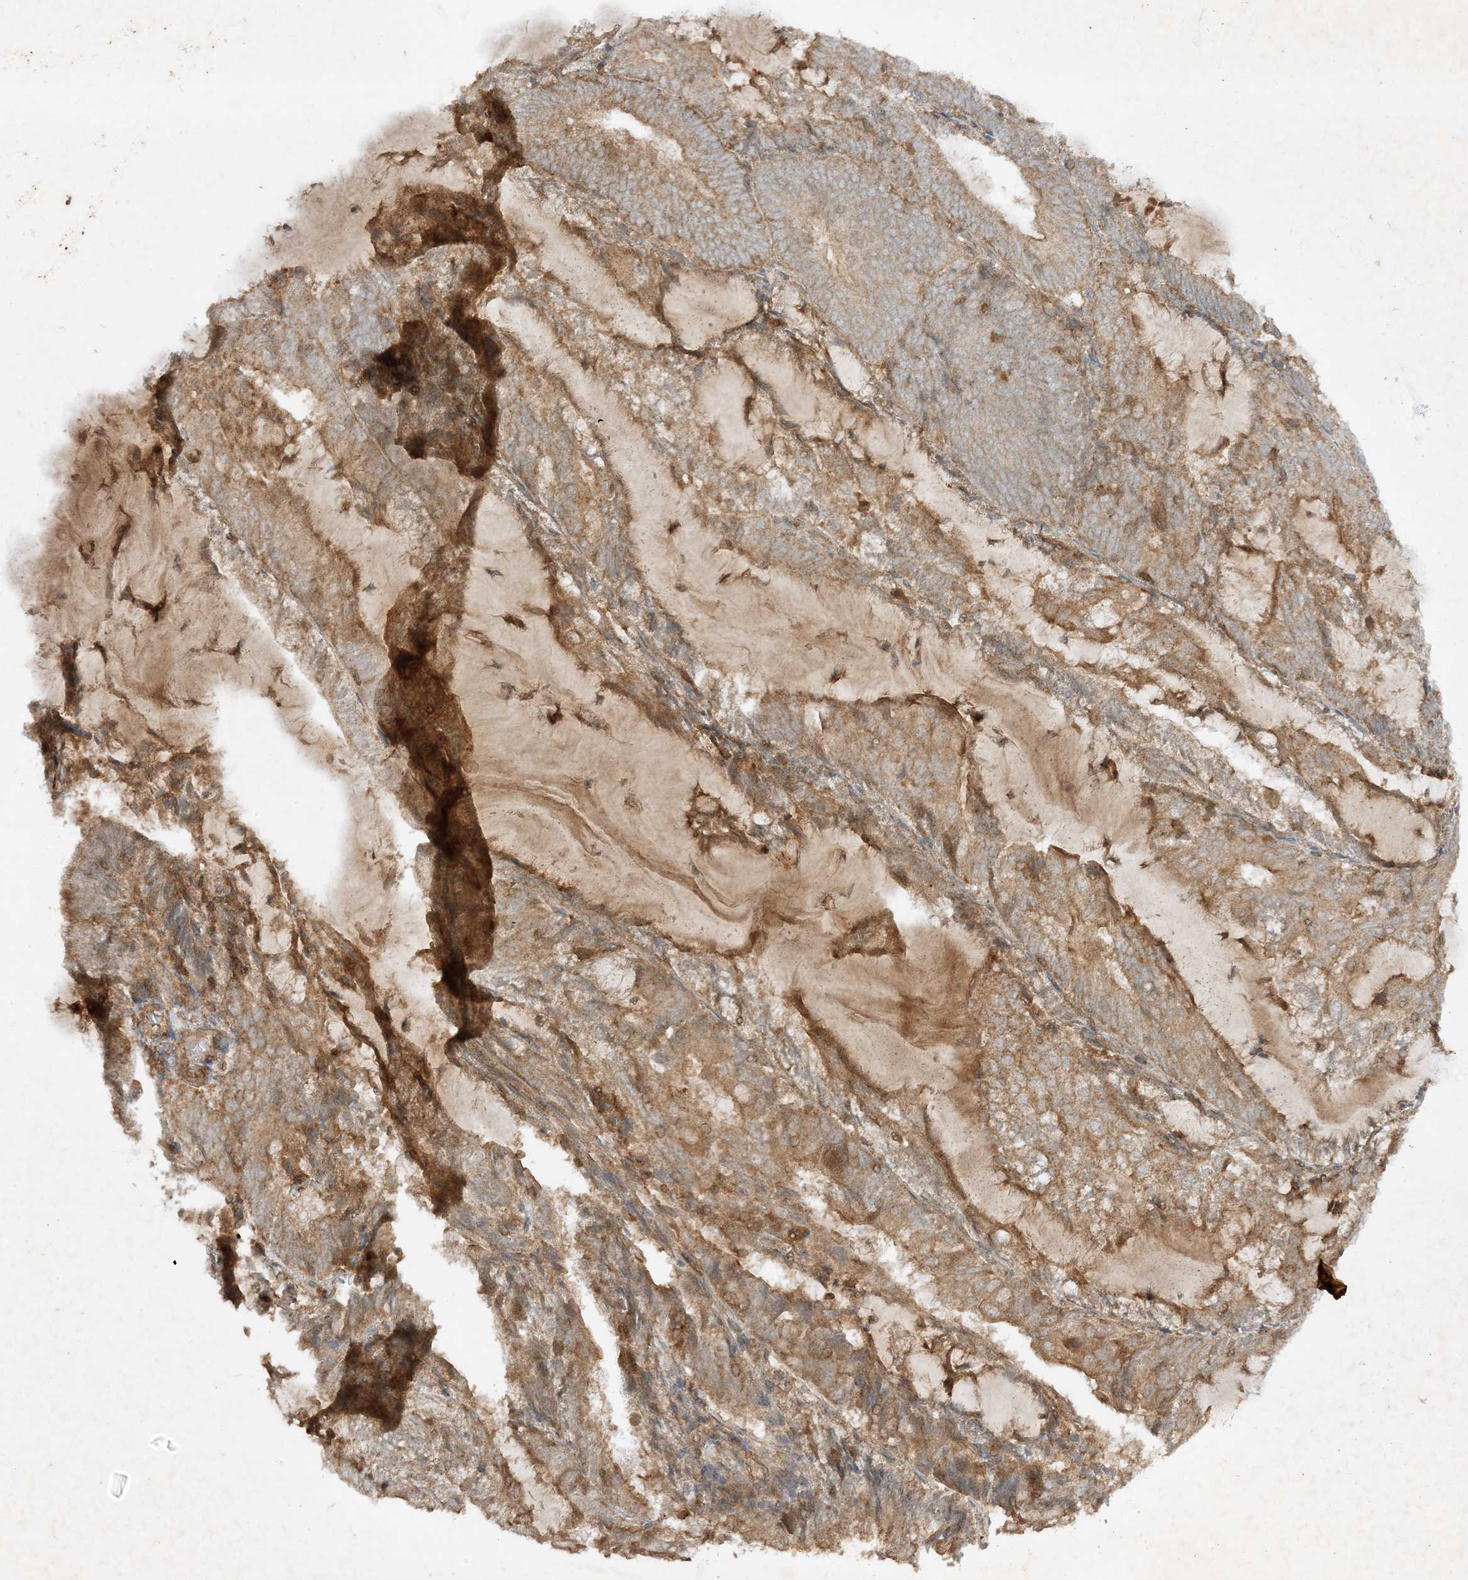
{"staining": {"intensity": "weak", "quantity": ">75%", "location": "cytoplasmic/membranous"}, "tissue": "endometrial cancer", "cell_type": "Tumor cells", "image_type": "cancer", "snomed": [{"axis": "morphology", "description": "Adenocarcinoma, NOS"}, {"axis": "topography", "description": "Endometrium"}], "caption": "There is low levels of weak cytoplasmic/membranous positivity in tumor cells of endometrial adenocarcinoma, as demonstrated by immunohistochemical staining (brown color).", "gene": "XRN1", "patient": {"sex": "female", "age": 81}}